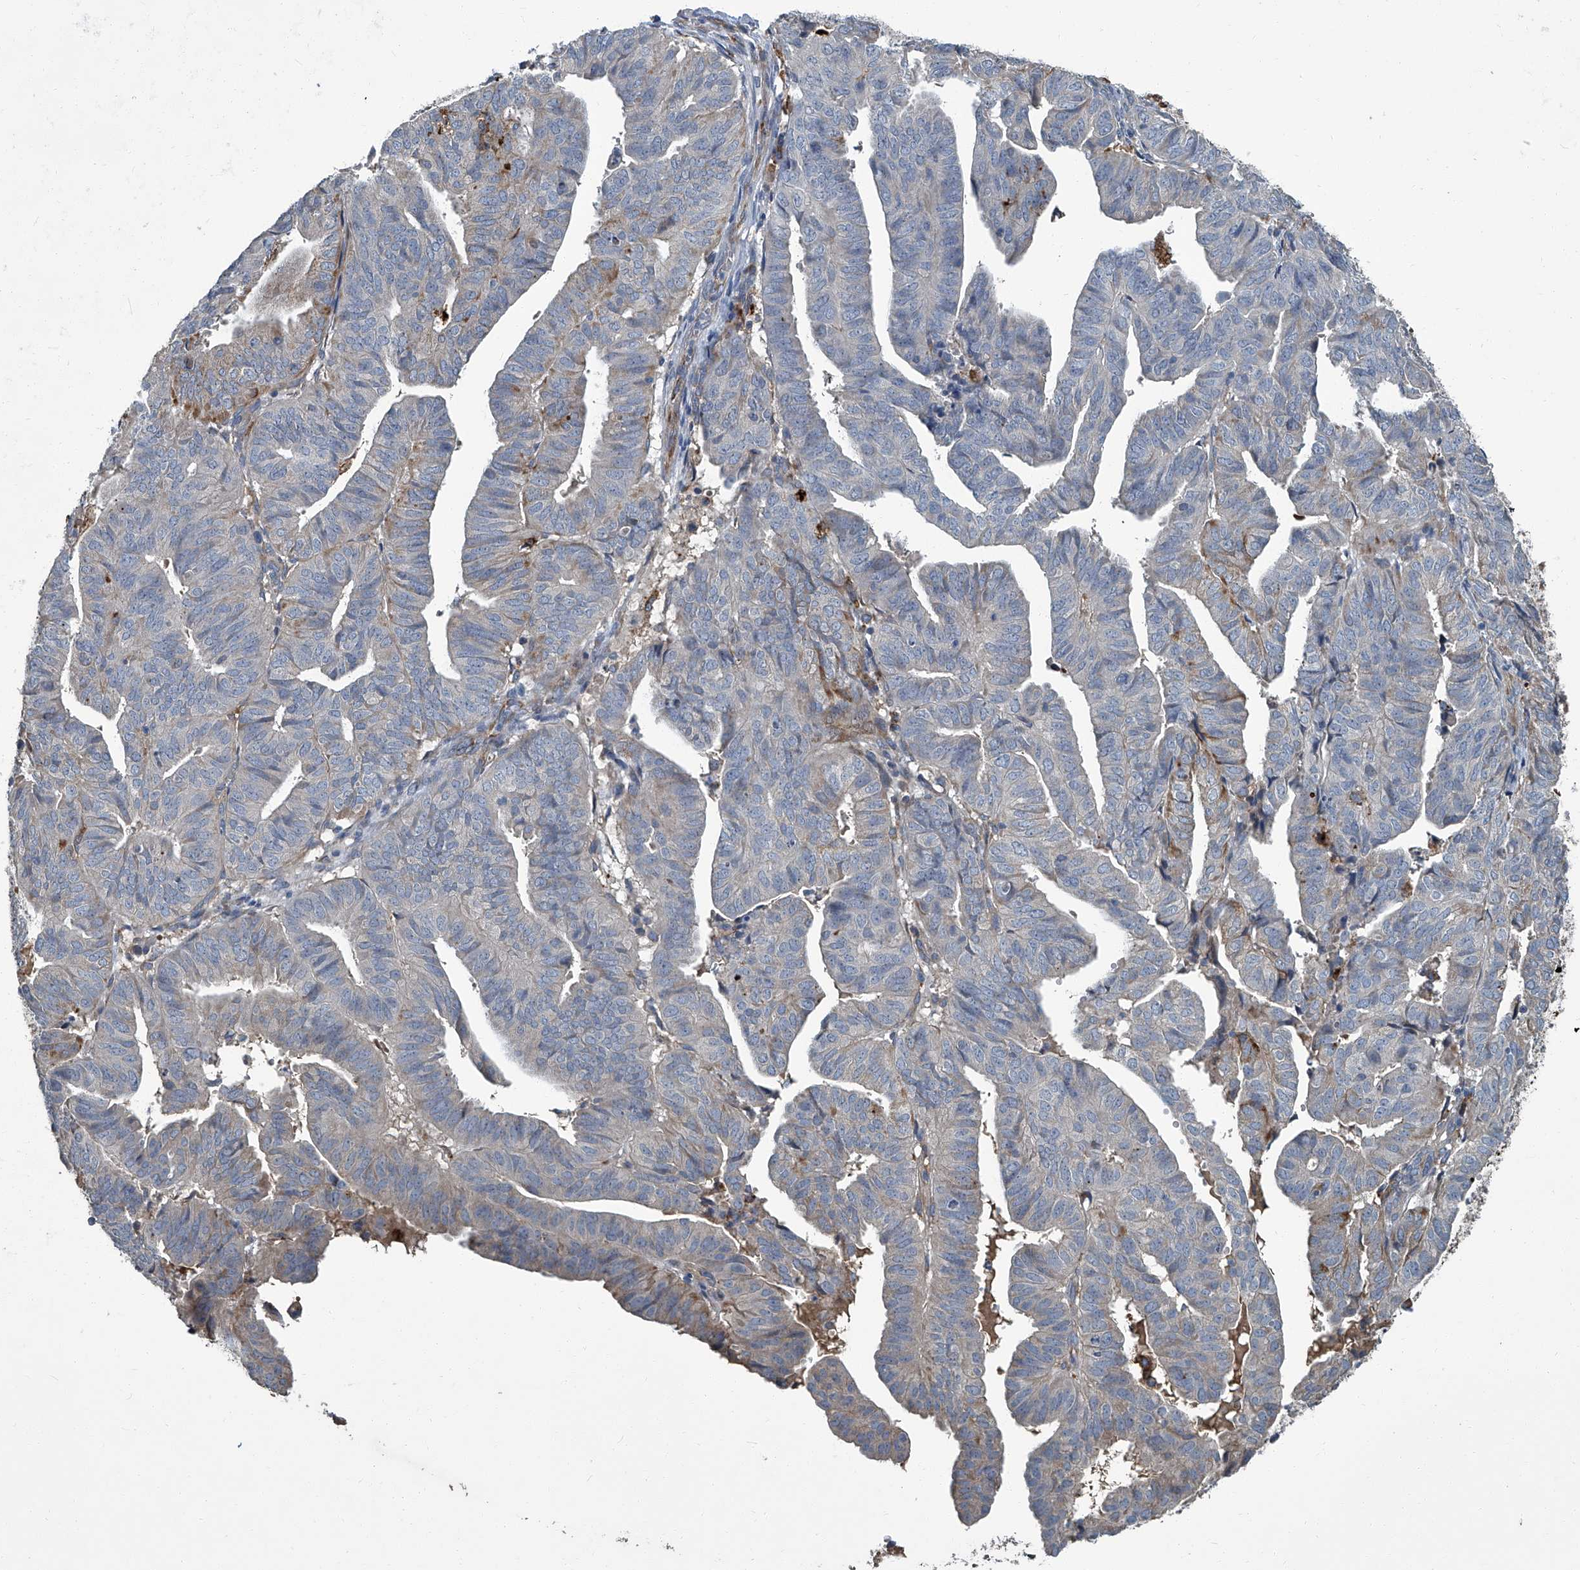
{"staining": {"intensity": "moderate", "quantity": "<25%", "location": "cytoplasmic/membranous"}, "tissue": "endometrial cancer", "cell_type": "Tumor cells", "image_type": "cancer", "snomed": [{"axis": "morphology", "description": "Adenocarcinoma, NOS"}, {"axis": "topography", "description": "Uterus"}], "caption": "High-power microscopy captured an immunohistochemistry (IHC) histopathology image of adenocarcinoma (endometrial), revealing moderate cytoplasmic/membranous positivity in about <25% of tumor cells.", "gene": "FAM167A", "patient": {"sex": "female", "age": 77}}